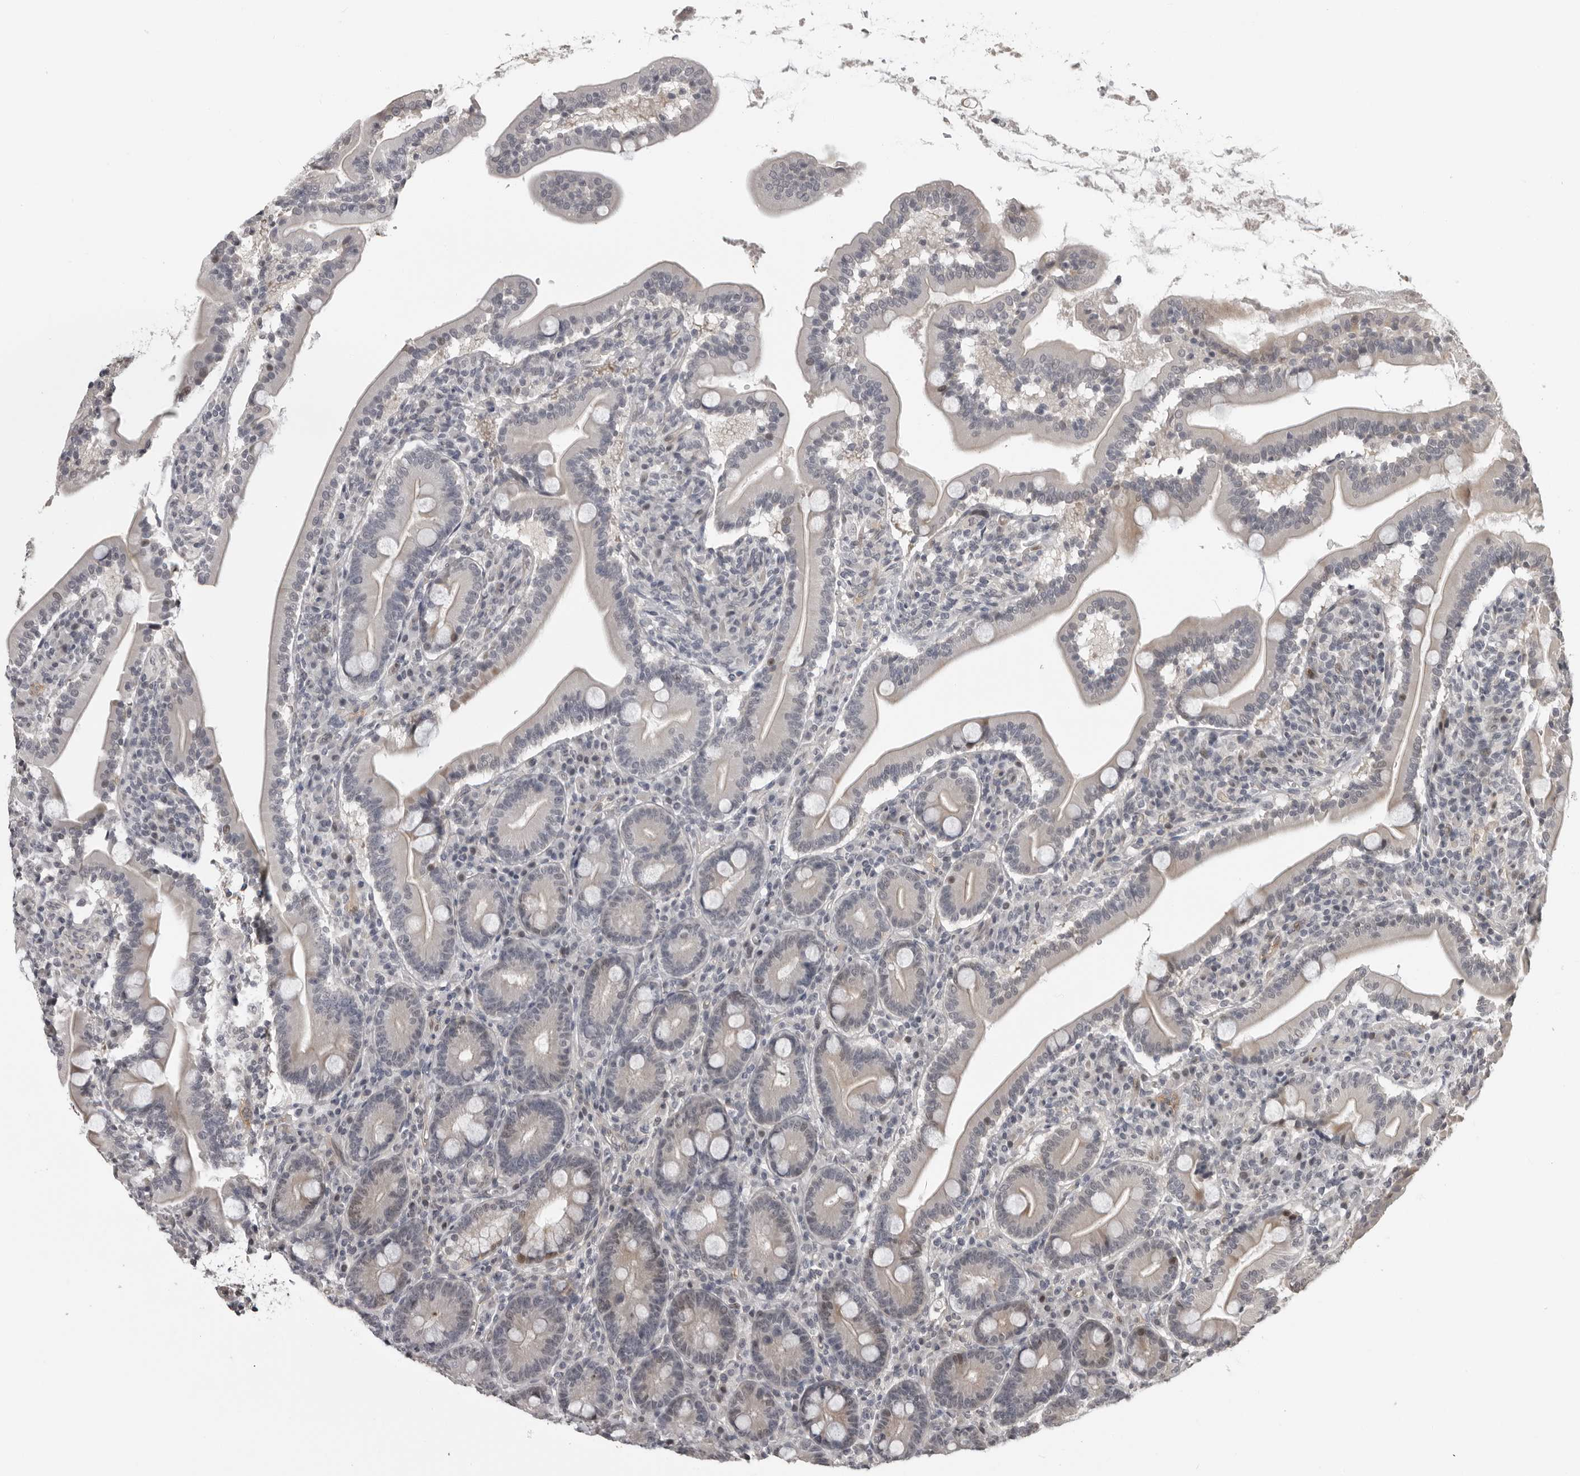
{"staining": {"intensity": "moderate", "quantity": "25%-75%", "location": "cytoplasmic/membranous"}, "tissue": "duodenum", "cell_type": "Glandular cells", "image_type": "normal", "snomed": [{"axis": "morphology", "description": "Normal tissue, NOS"}, {"axis": "topography", "description": "Duodenum"}], "caption": "IHC of unremarkable human duodenum displays medium levels of moderate cytoplasmic/membranous expression in about 25%-75% of glandular cells.", "gene": "PRRX2", "patient": {"sex": "male", "age": 35}}